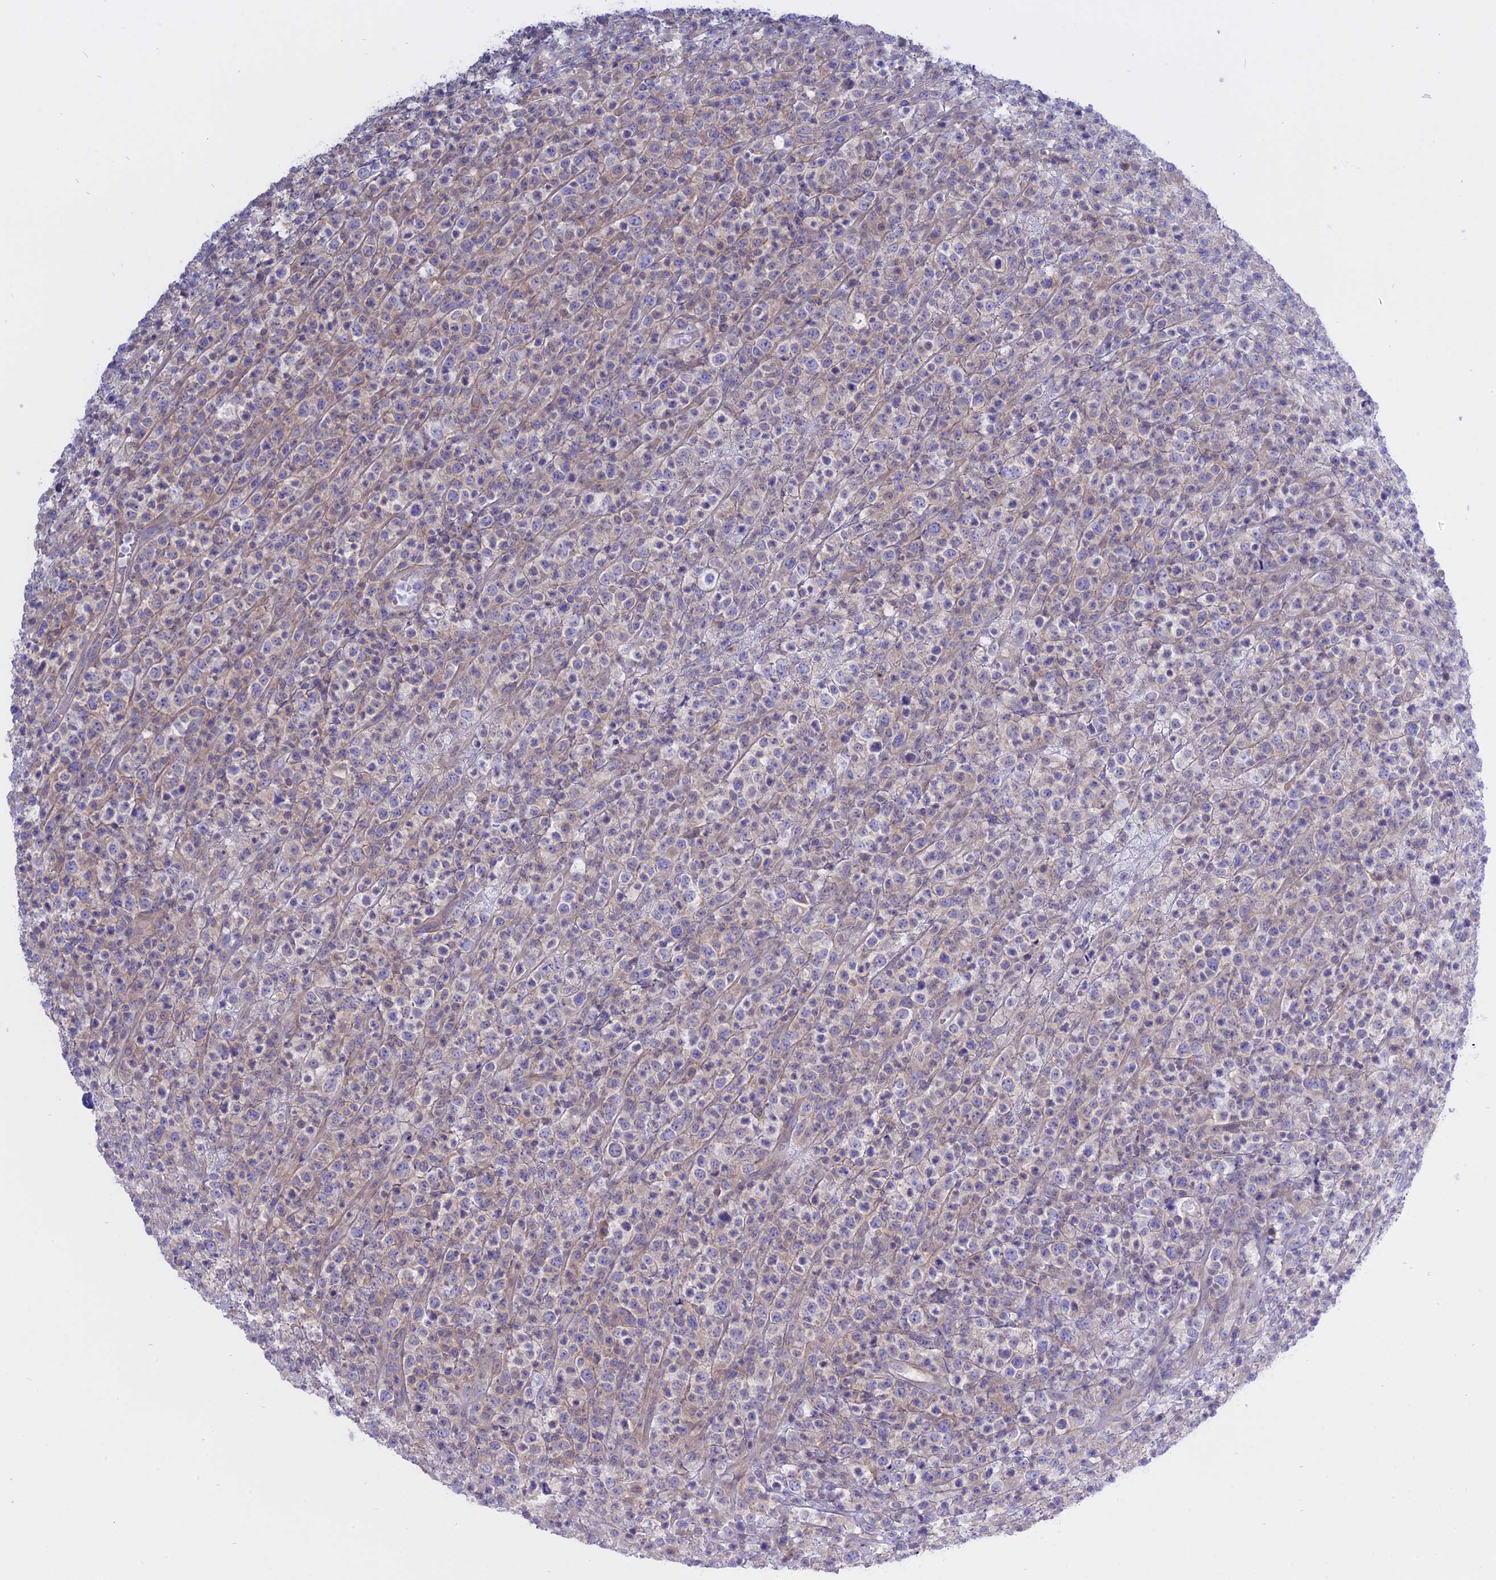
{"staining": {"intensity": "negative", "quantity": "none", "location": "none"}, "tissue": "lymphoma", "cell_type": "Tumor cells", "image_type": "cancer", "snomed": [{"axis": "morphology", "description": "Malignant lymphoma, non-Hodgkin's type, High grade"}, {"axis": "topography", "description": "Colon"}], "caption": "Immunohistochemistry (IHC) of human malignant lymphoma, non-Hodgkin's type (high-grade) shows no expression in tumor cells.", "gene": "AHCYL1", "patient": {"sex": "female", "age": 53}}